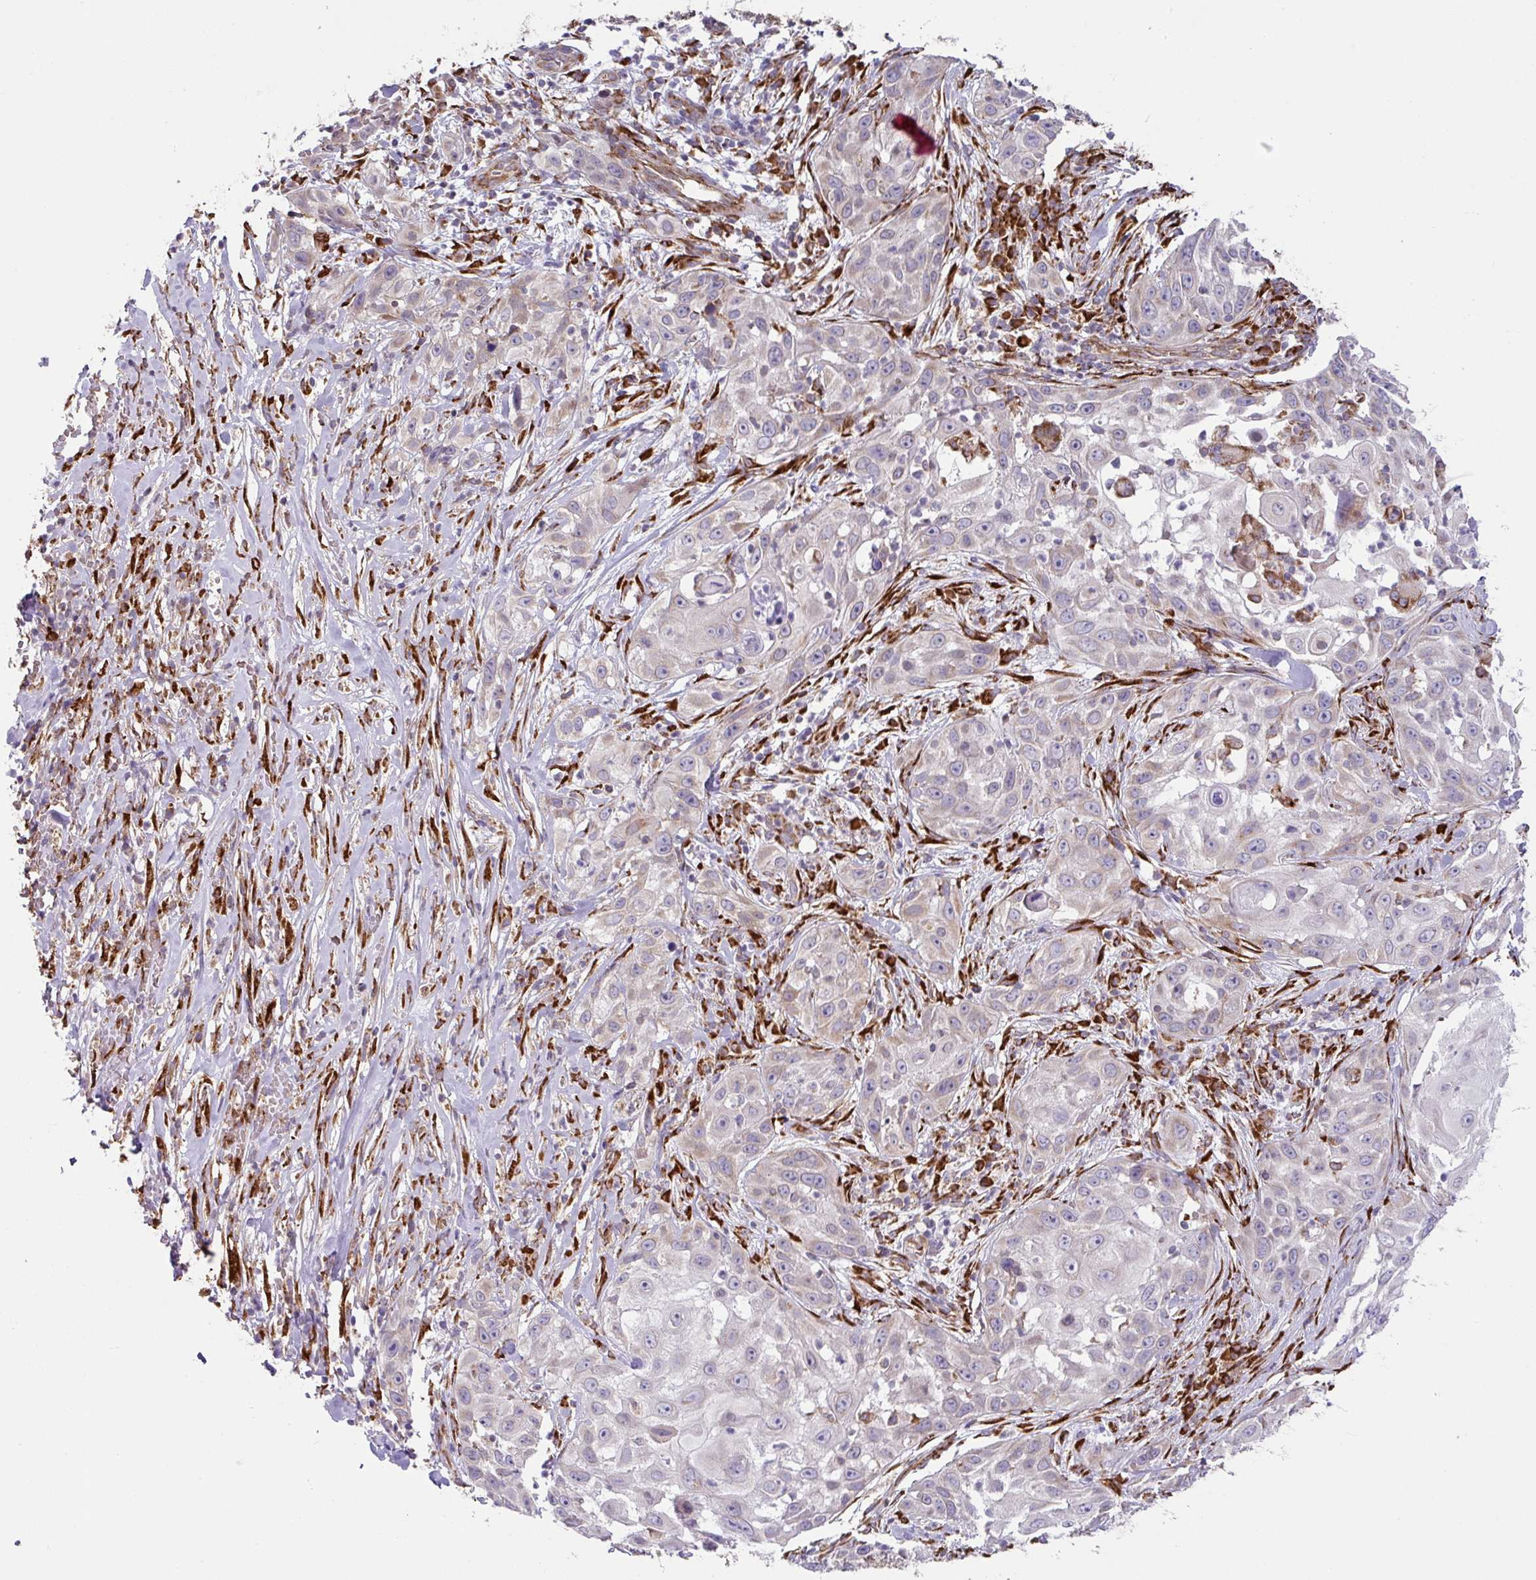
{"staining": {"intensity": "weak", "quantity": "<25%", "location": "cytoplasmic/membranous"}, "tissue": "skin cancer", "cell_type": "Tumor cells", "image_type": "cancer", "snomed": [{"axis": "morphology", "description": "Squamous cell carcinoma, NOS"}, {"axis": "topography", "description": "Skin"}], "caption": "Tumor cells show no significant protein staining in squamous cell carcinoma (skin).", "gene": "SLC39A7", "patient": {"sex": "female", "age": 44}}